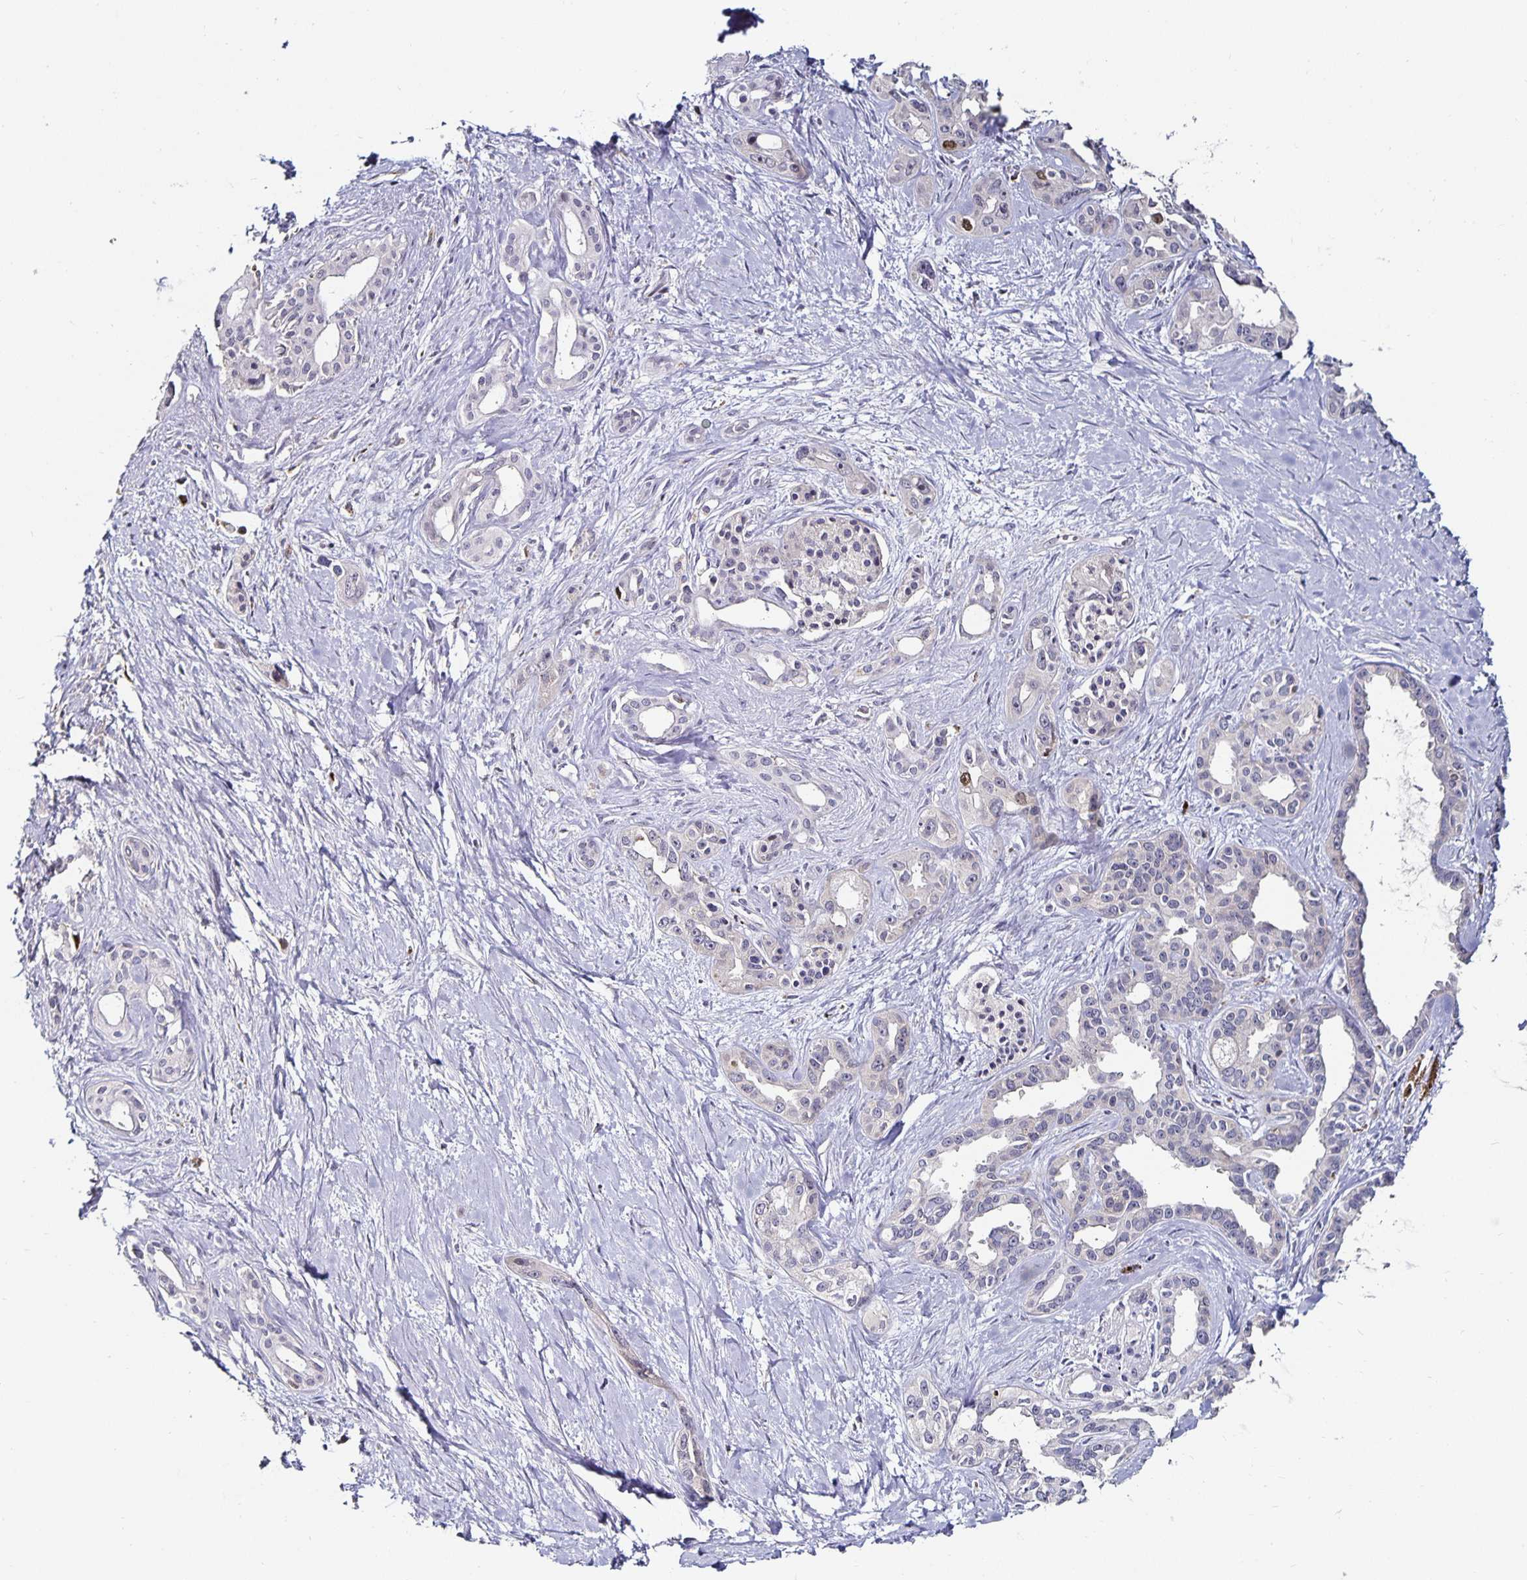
{"staining": {"intensity": "moderate", "quantity": "<25%", "location": "cytoplasmic/membranous,nuclear"}, "tissue": "pancreatic cancer", "cell_type": "Tumor cells", "image_type": "cancer", "snomed": [{"axis": "morphology", "description": "Adenocarcinoma, NOS"}, {"axis": "topography", "description": "Pancreas"}], "caption": "The photomicrograph shows staining of adenocarcinoma (pancreatic), revealing moderate cytoplasmic/membranous and nuclear protein positivity (brown color) within tumor cells.", "gene": "ANLN", "patient": {"sex": "female", "age": 50}}